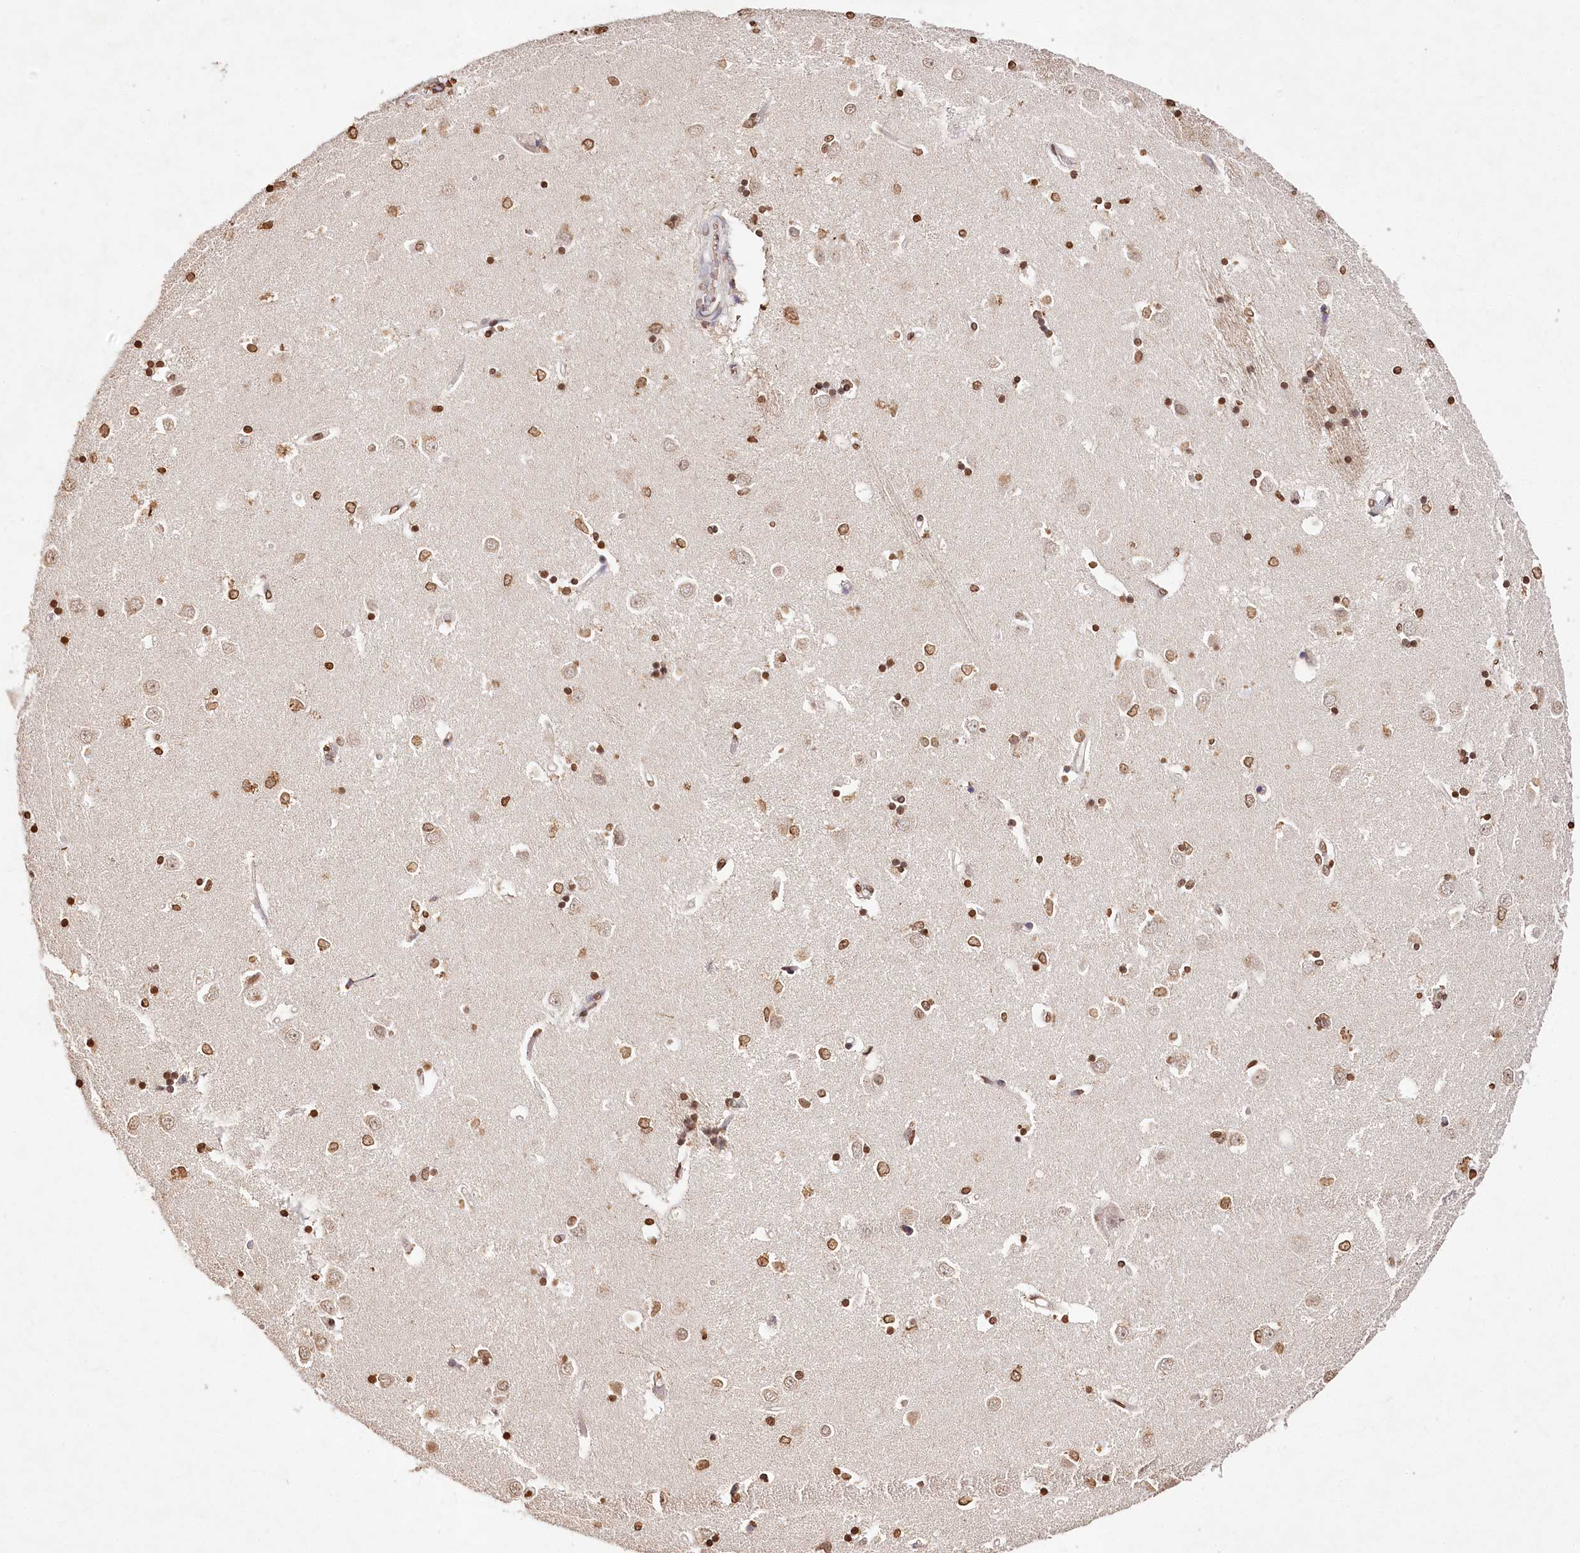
{"staining": {"intensity": "moderate", "quantity": ">75%", "location": "nuclear"}, "tissue": "caudate", "cell_type": "Glial cells", "image_type": "normal", "snomed": [{"axis": "morphology", "description": "Normal tissue, NOS"}, {"axis": "topography", "description": "Lateral ventricle wall"}], "caption": "Protein expression analysis of unremarkable caudate demonstrates moderate nuclear expression in about >75% of glial cells.", "gene": "DMXL1", "patient": {"sex": "male", "age": 45}}